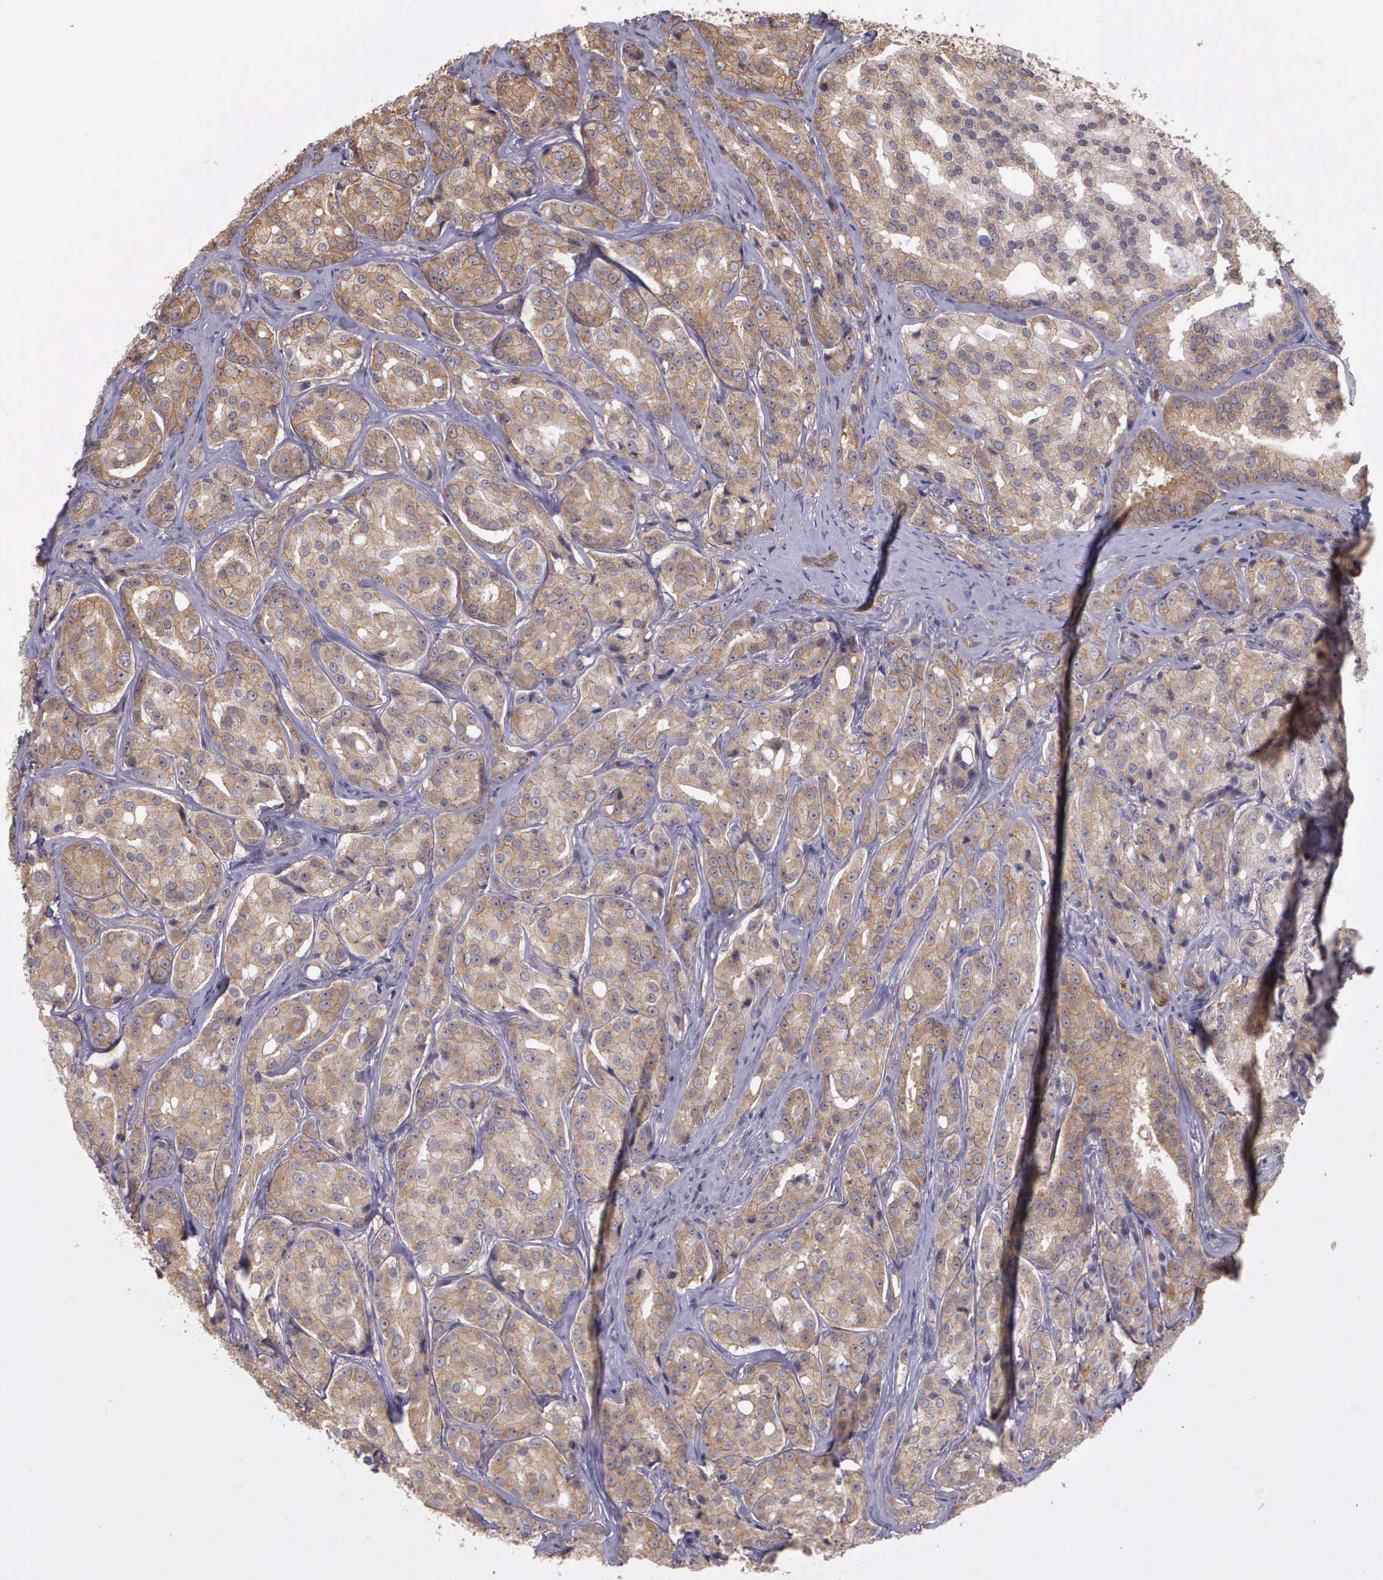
{"staining": {"intensity": "moderate", "quantity": ">75%", "location": "cytoplasmic/membranous"}, "tissue": "prostate cancer", "cell_type": "Tumor cells", "image_type": "cancer", "snomed": [{"axis": "morphology", "description": "Adenocarcinoma, High grade"}, {"axis": "topography", "description": "Prostate"}], "caption": "Prostate cancer stained for a protein exhibits moderate cytoplasmic/membranous positivity in tumor cells.", "gene": "EIF5", "patient": {"sex": "male", "age": 64}}